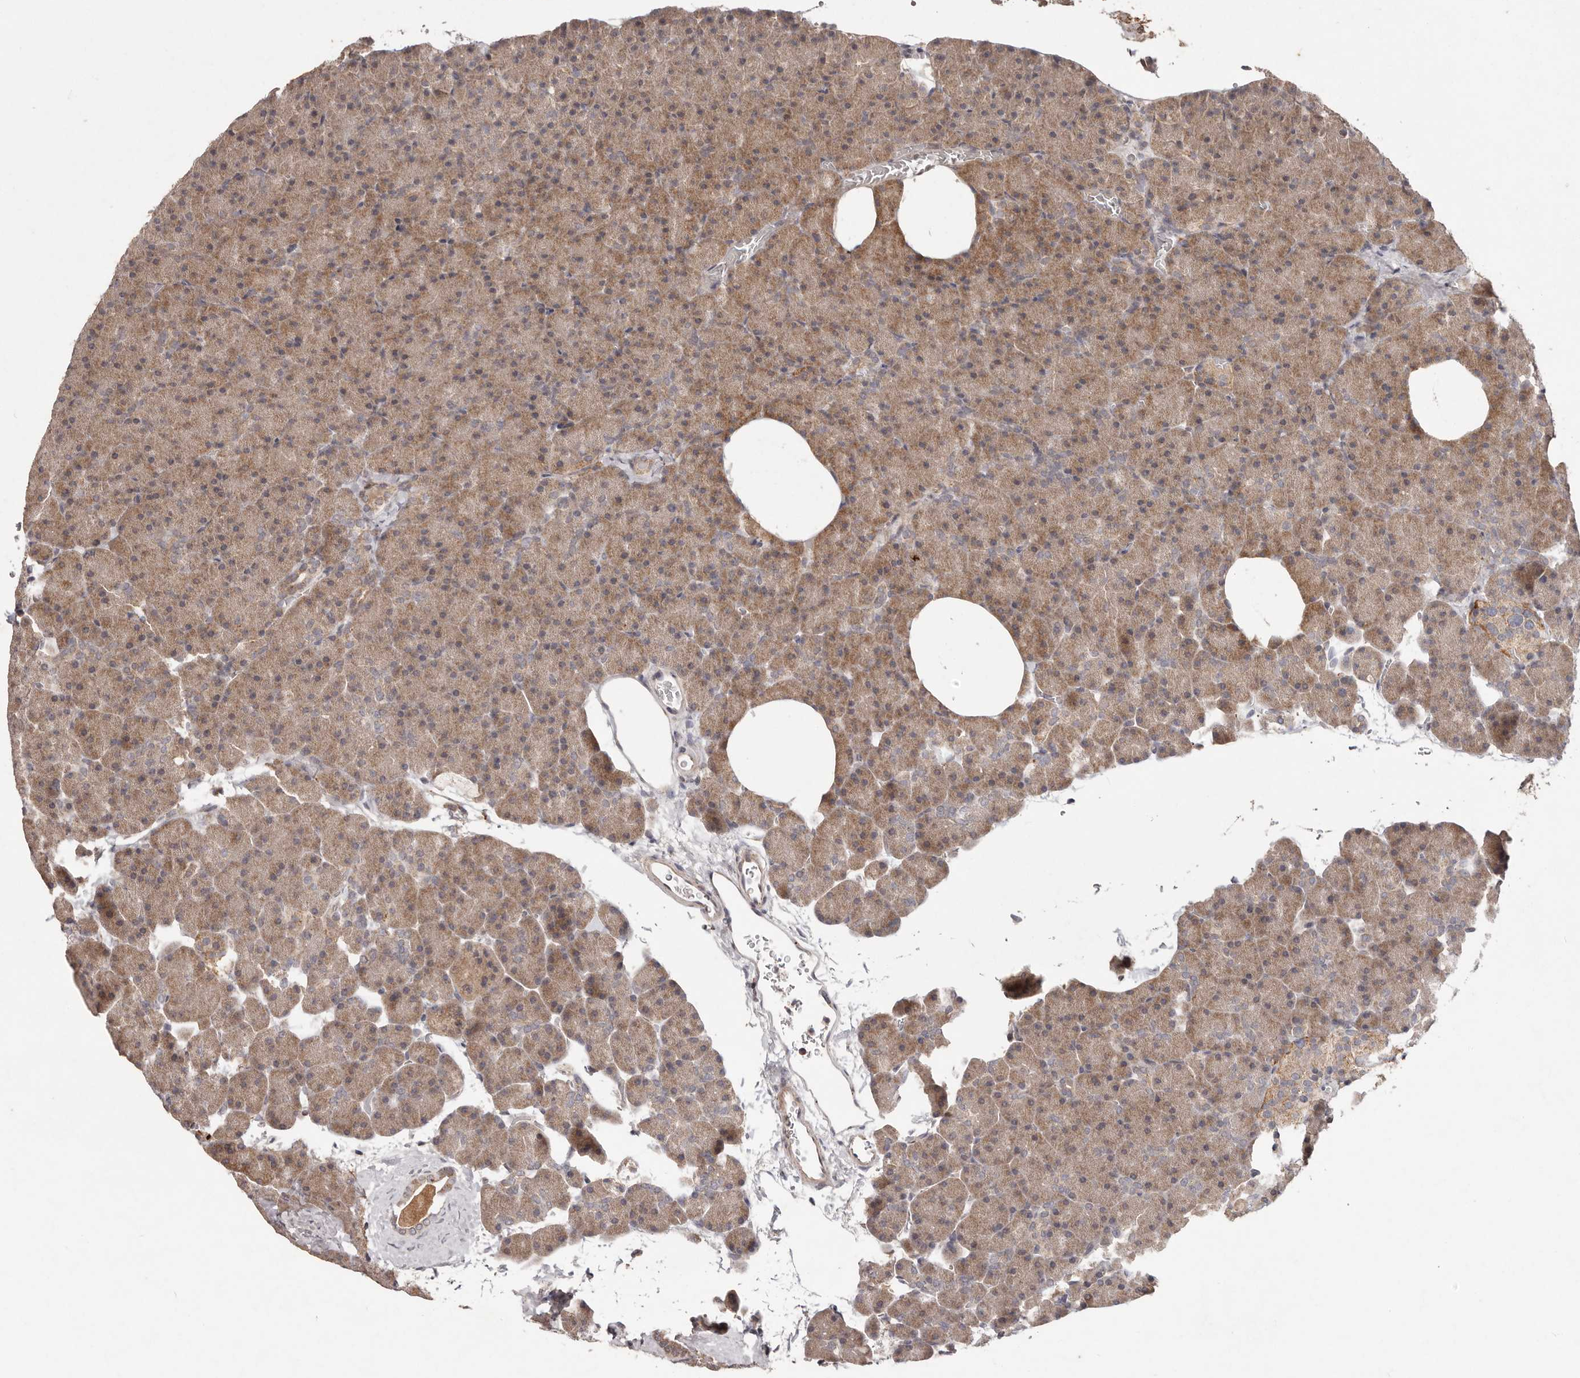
{"staining": {"intensity": "moderate", "quantity": "25%-75%", "location": "cytoplasmic/membranous"}, "tissue": "pancreas", "cell_type": "Exocrine glandular cells", "image_type": "normal", "snomed": [{"axis": "morphology", "description": "Normal tissue, NOS"}, {"axis": "morphology", "description": "Carcinoid, malignant, NOS"}, {"axis": "topography", "description": "Pancreas"}], "caption": "Exocrine glandular cells reveal medium levels of moderate cytoplasmic/membranous staining in approximately 25%-75% of cells in unremarkable human pancreas. Using DAB (3,3'-diaminobenzidine) (brown) and hematoxylin (blue) stains, captured at high magnification using brightfield microscopy.", "gene": "PLOD2", "patient": {"sex": "female", "age": 35}}